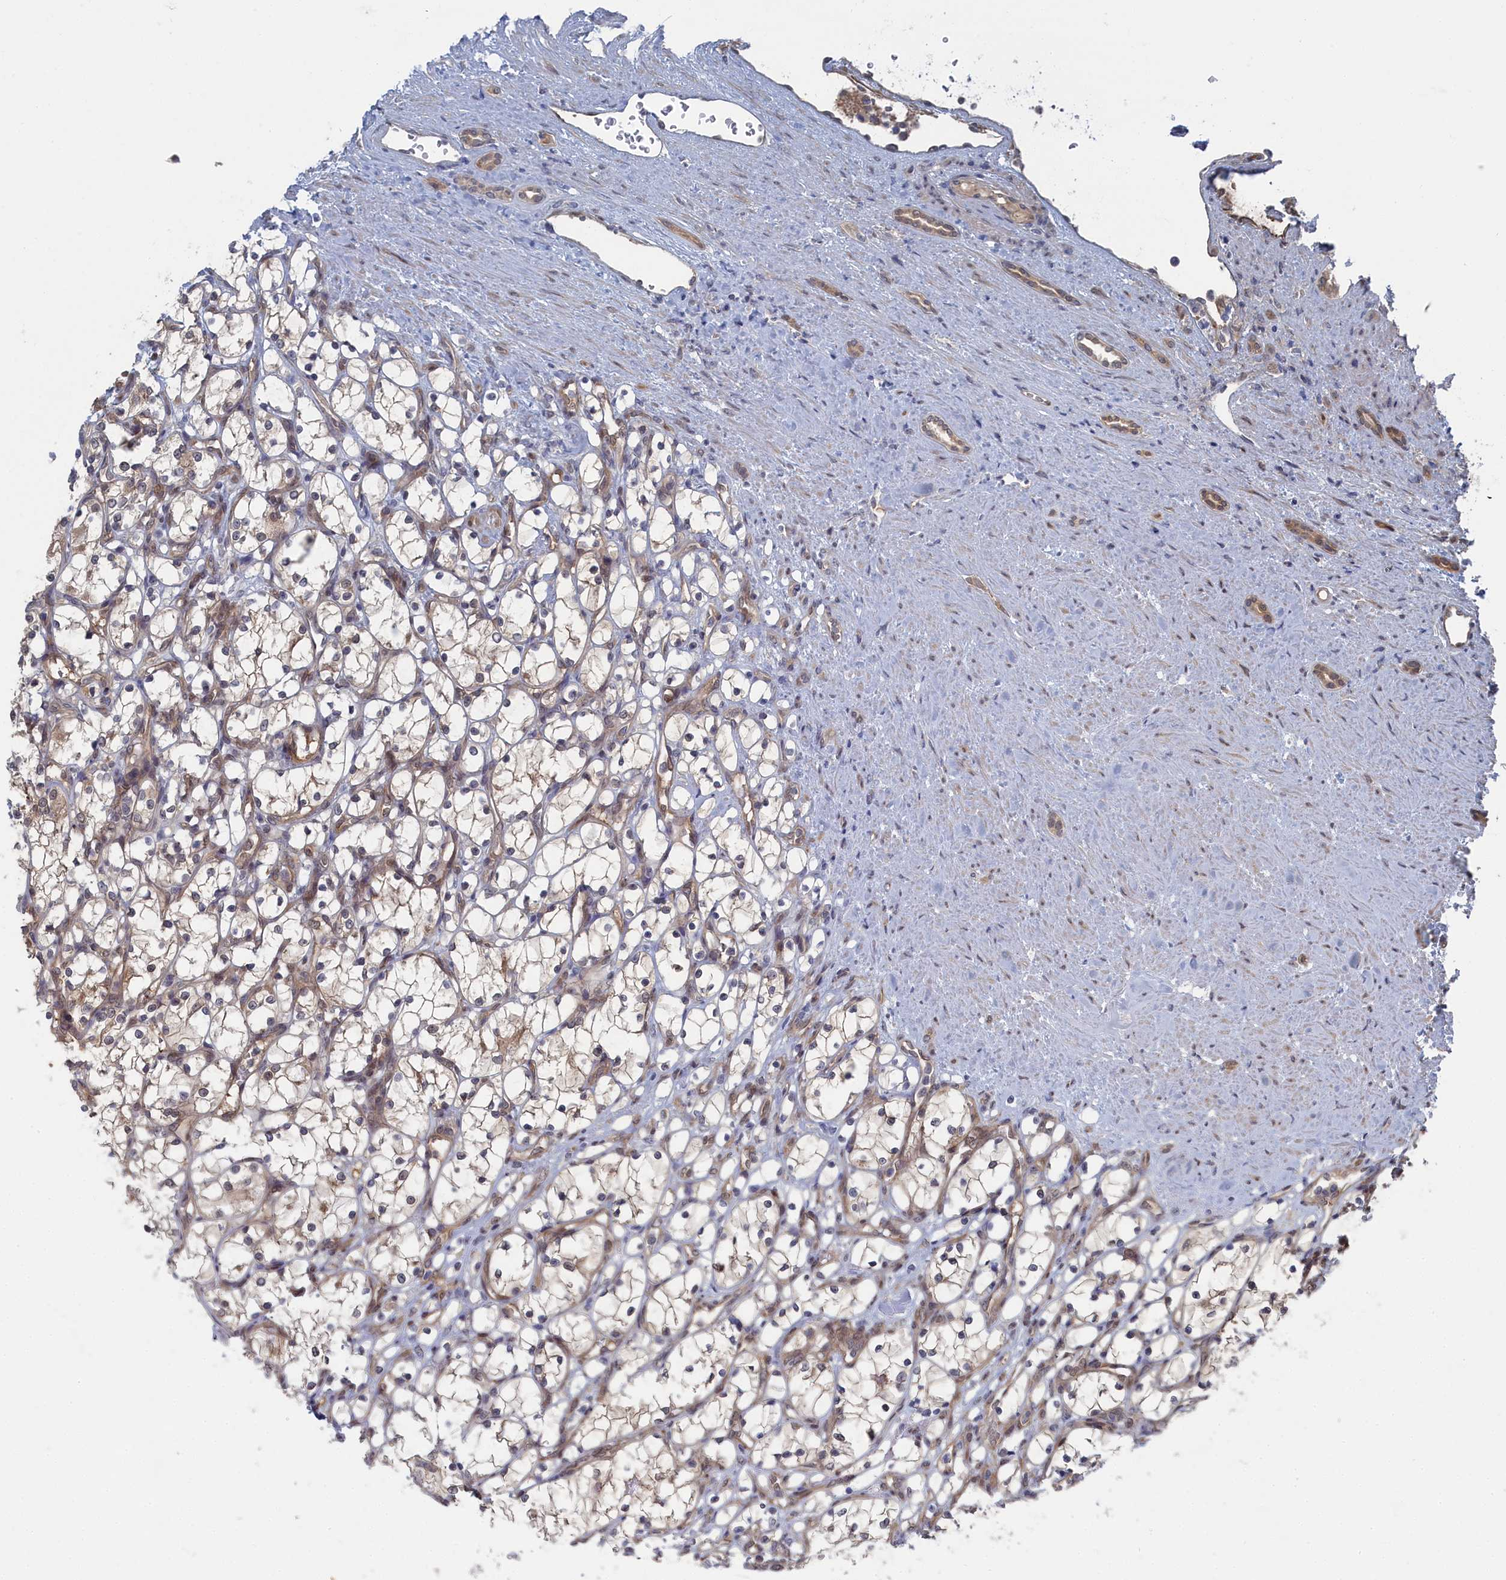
{"staining": {"intensity": "weak", "quantity": "<25%", "location": "cytoplasmic/membranous"}, "tissue": "renal cancer", "cell_type": "Tumor cells", "image_type": "cancer", "snomed": [{"axis": "morphology", "description": "Adenocarcinoma, NOS"}, {"axis": "topography", "description": "Kidney"}], "caption": "The histopathology image displays no staining of tumor cells in renal cancer.", "gene": "IRGQ", "patient": {"sex": "female", "age": 69}}